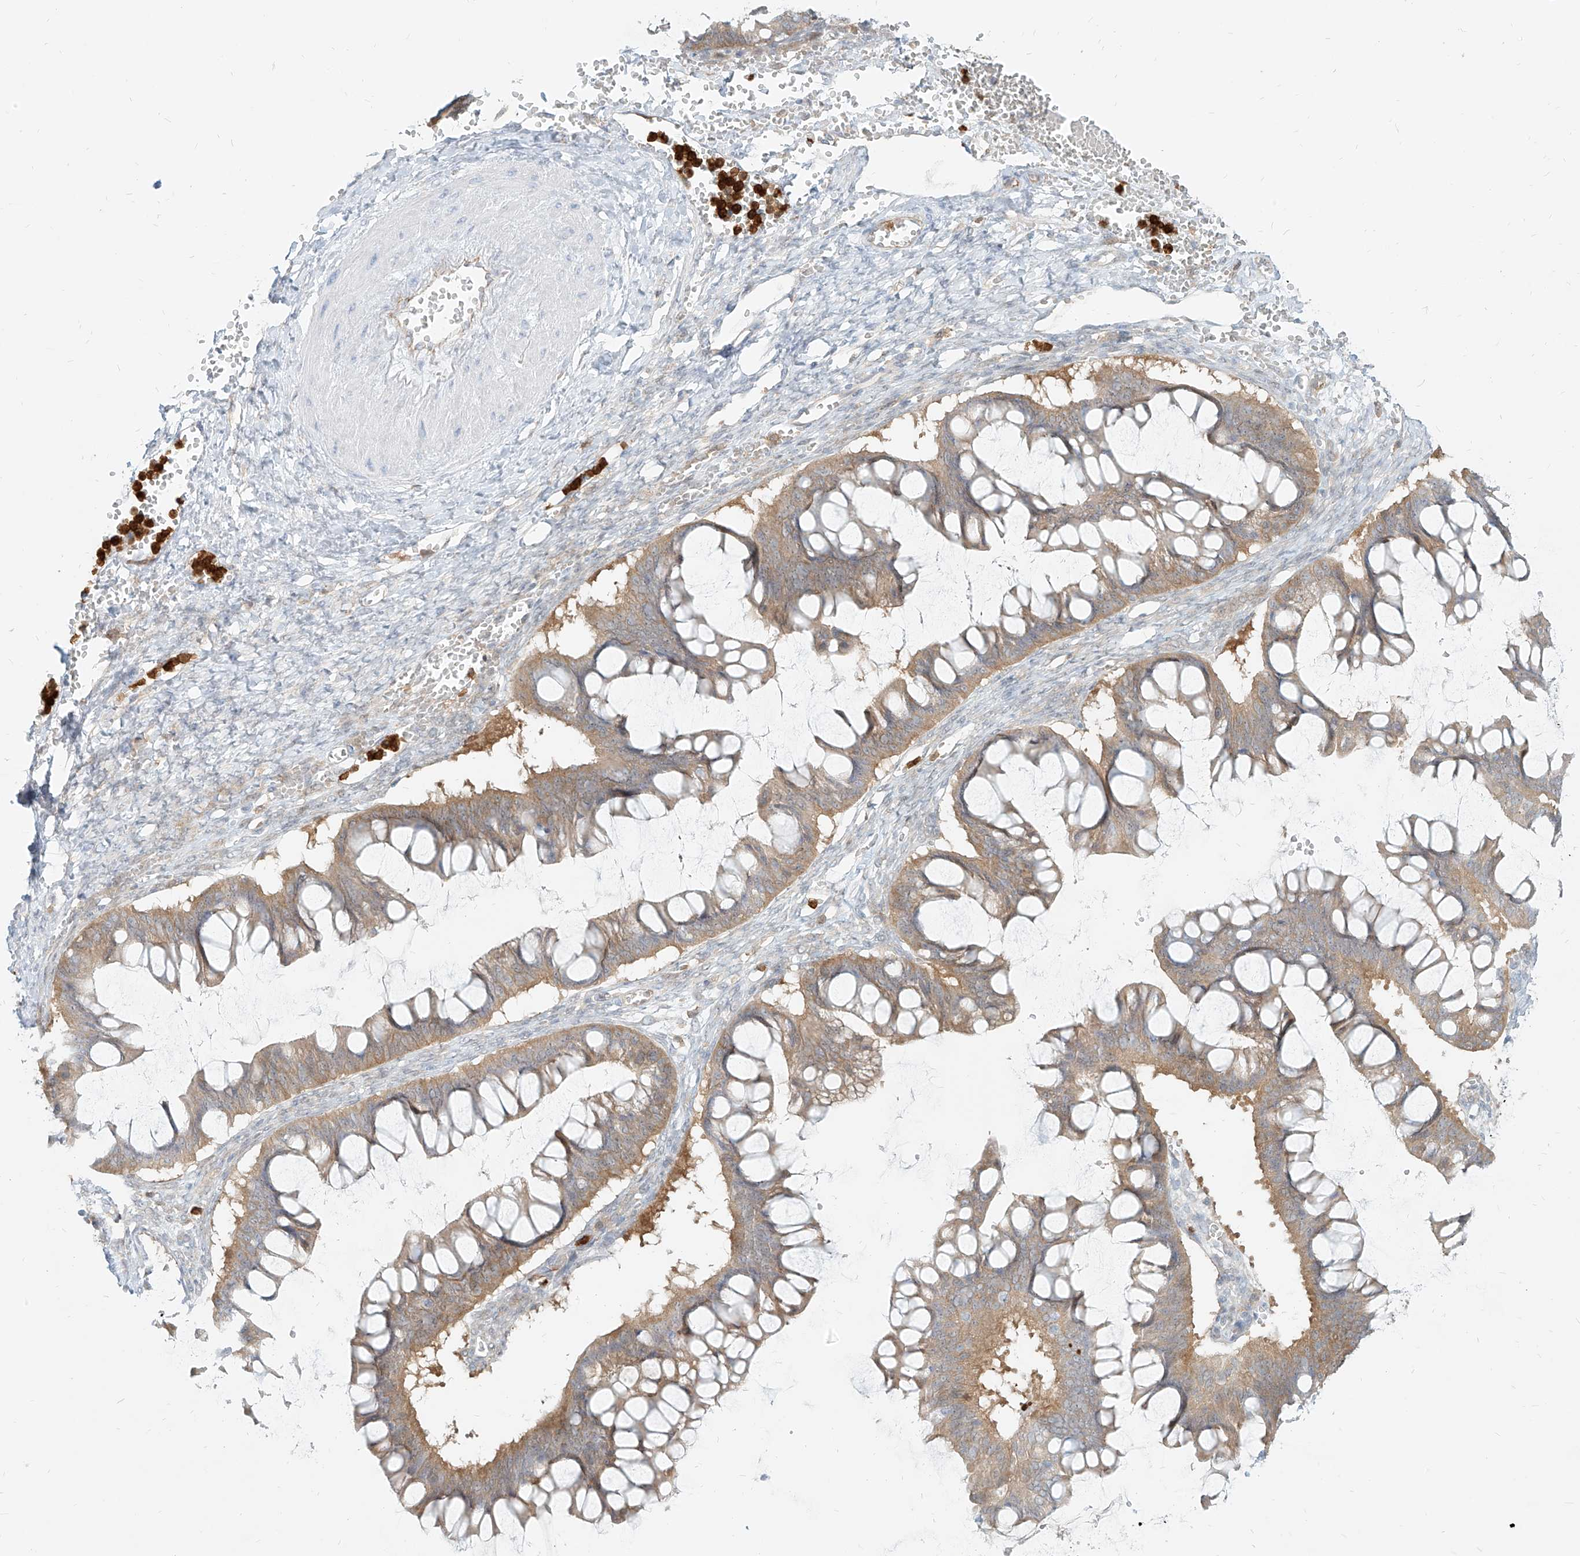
{"staining": {"intensity": "weak", "quantity": ">75%", "location": "cytoplasmic/membranous"}, "tissue": "ovarian cancer", "cell_type": "Tumor cells", "image_type": "cancer", "snomed": [{"axis": "morphology", "description": "Cystadenocarcinoma, mucinous, NOS"}, {"axis": "topography", "description": "Ovary"}], "caption": "Mucinous cystadenocarcinoma (ovarian) stained for a protein (brown) reveals weak cytoplasmic/membranous positive positivity in about >75% of tumor cells.", "gene": "PGD", "patient": {"sex": "female", "age": 73}}